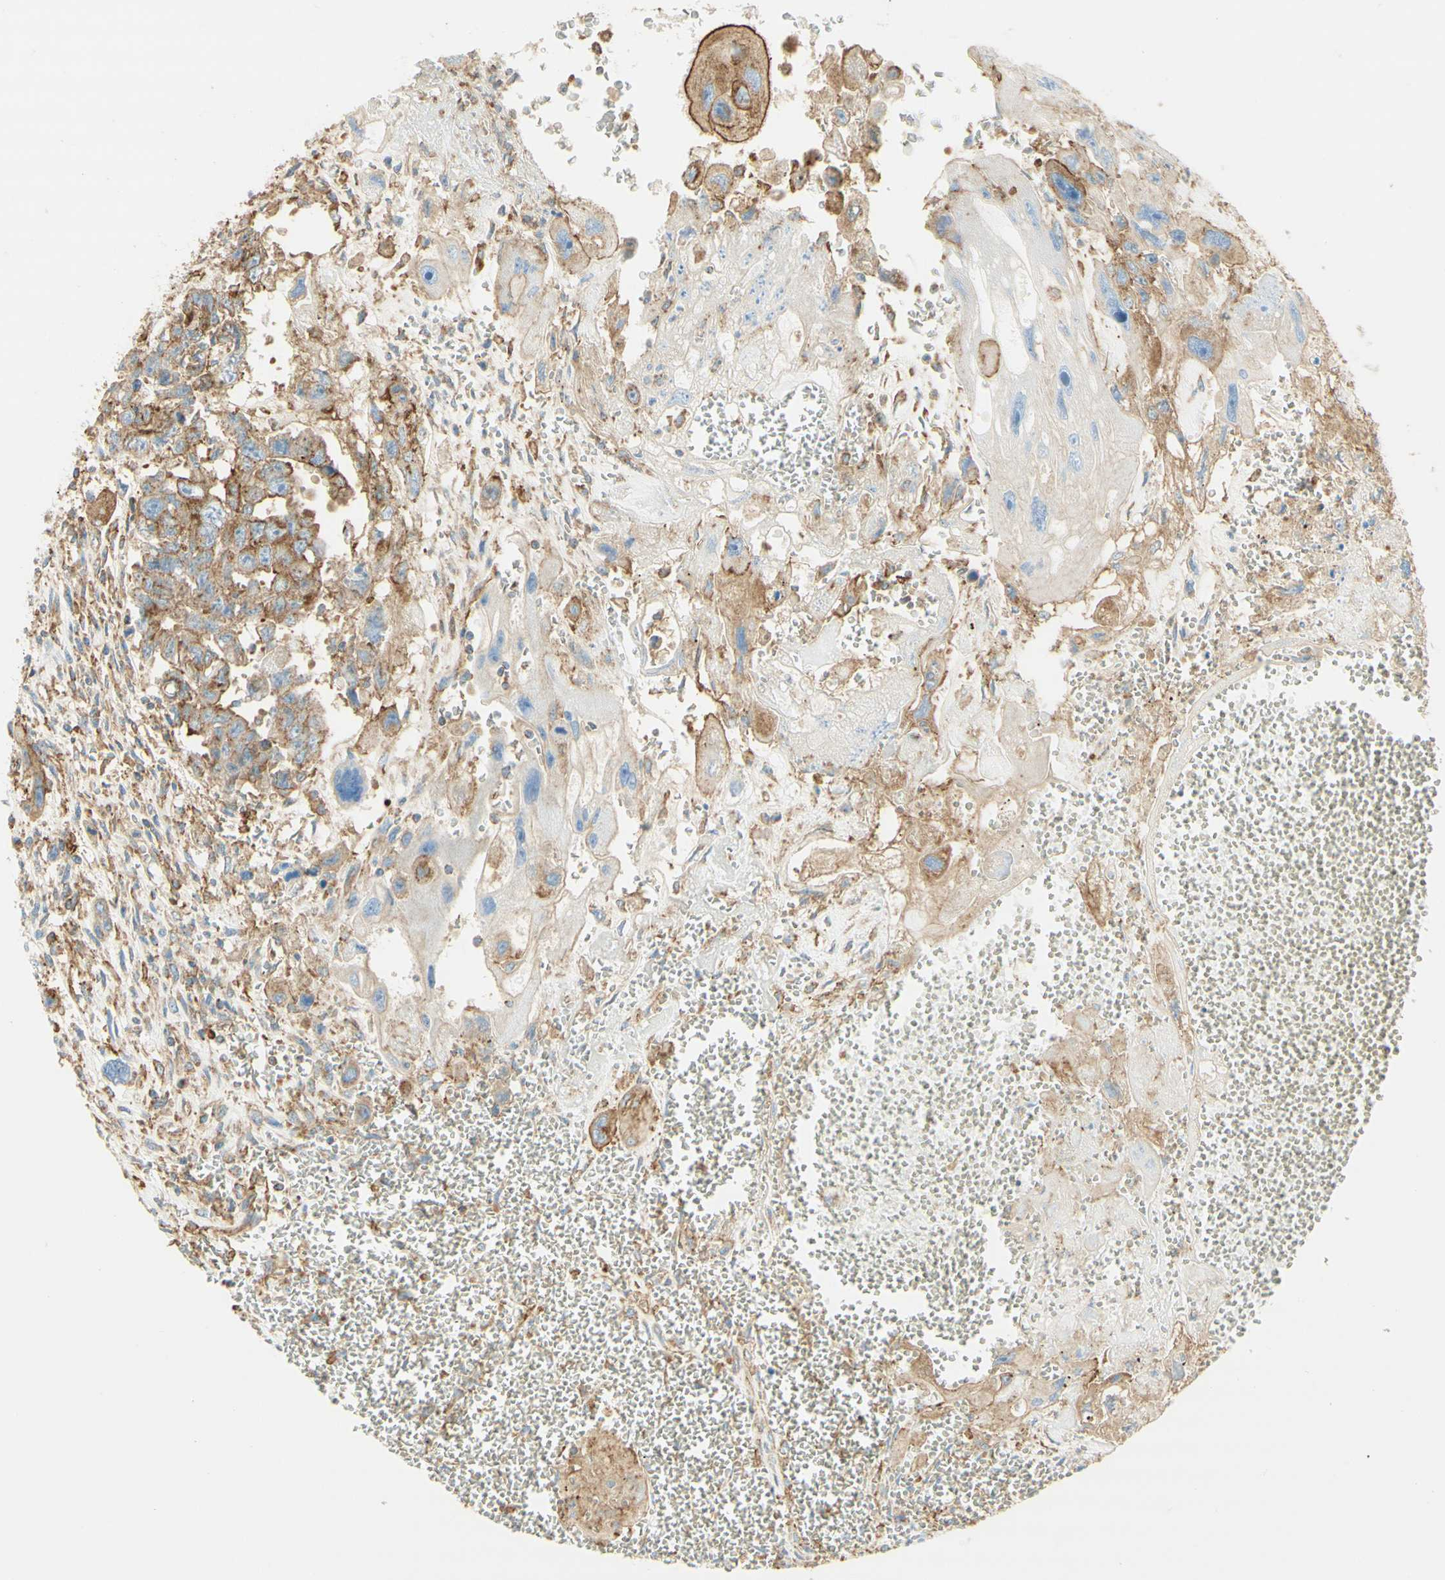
{"staining": {"intensity": "moderate", "quantity": "25%-75%", "location": "cytoplasmic/membranous"}, "tissue": "testis cancer", "cell_type": "Tumor cells", "image_type": "cancer", "snomed": [{"axis": "morphology", "description": "Carcinoma, Embryonal, NOS"}, {"axis": "topography", "description": "Testis"}], "caption": "Embryonal carcinoma (testis) stained with a protein marker exhibits moderate staining in tumor cells.", "gene": "CLTC", "patient": {"sex": "male", "age": 28}}